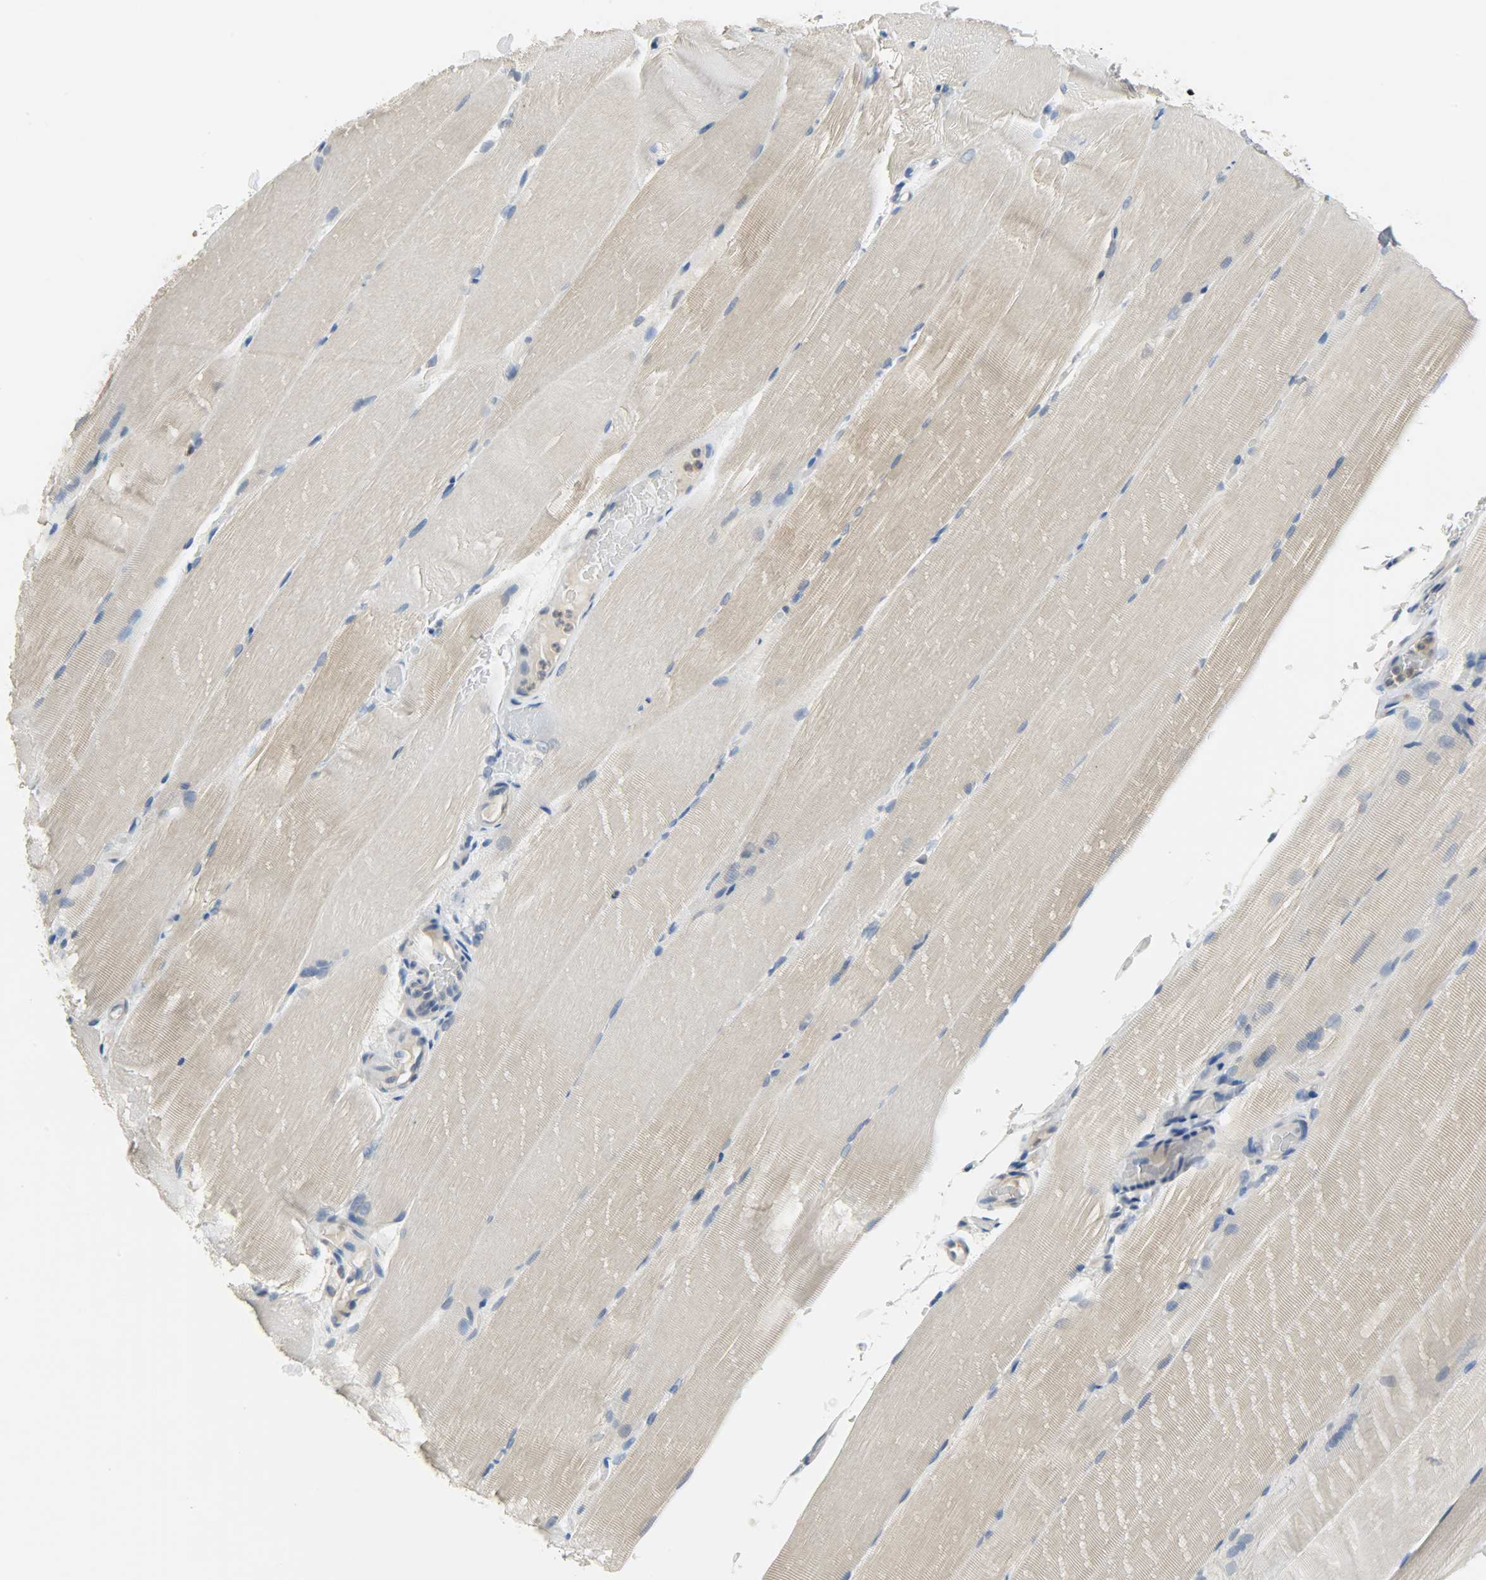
{"staining": {"intensity": "moderate", "quantity": "<25%", "location": "cytoplasmic/membranous"}, "tissue": "skeletal muscle", "cell_type": "Myocytes", "image_type": "normal", "snomed": [{"axis": "morphology", "description": "Normal tissue, NOS"}, {"axis": "topography", "description": "Skeletal muscle"}, {"axis": "topography", "description": "Parathyroid gland"}], "caption": "DAB (3,3'-diaminobenzidine) immunohistochemical staining of unremarkable skeletal muscle exhibits moderate cytoplasmic/membranous protein expression in about <25% of myocytes.", "gene": "EIF4EBP1", "patient": {"sex": "female", "age": 37}}